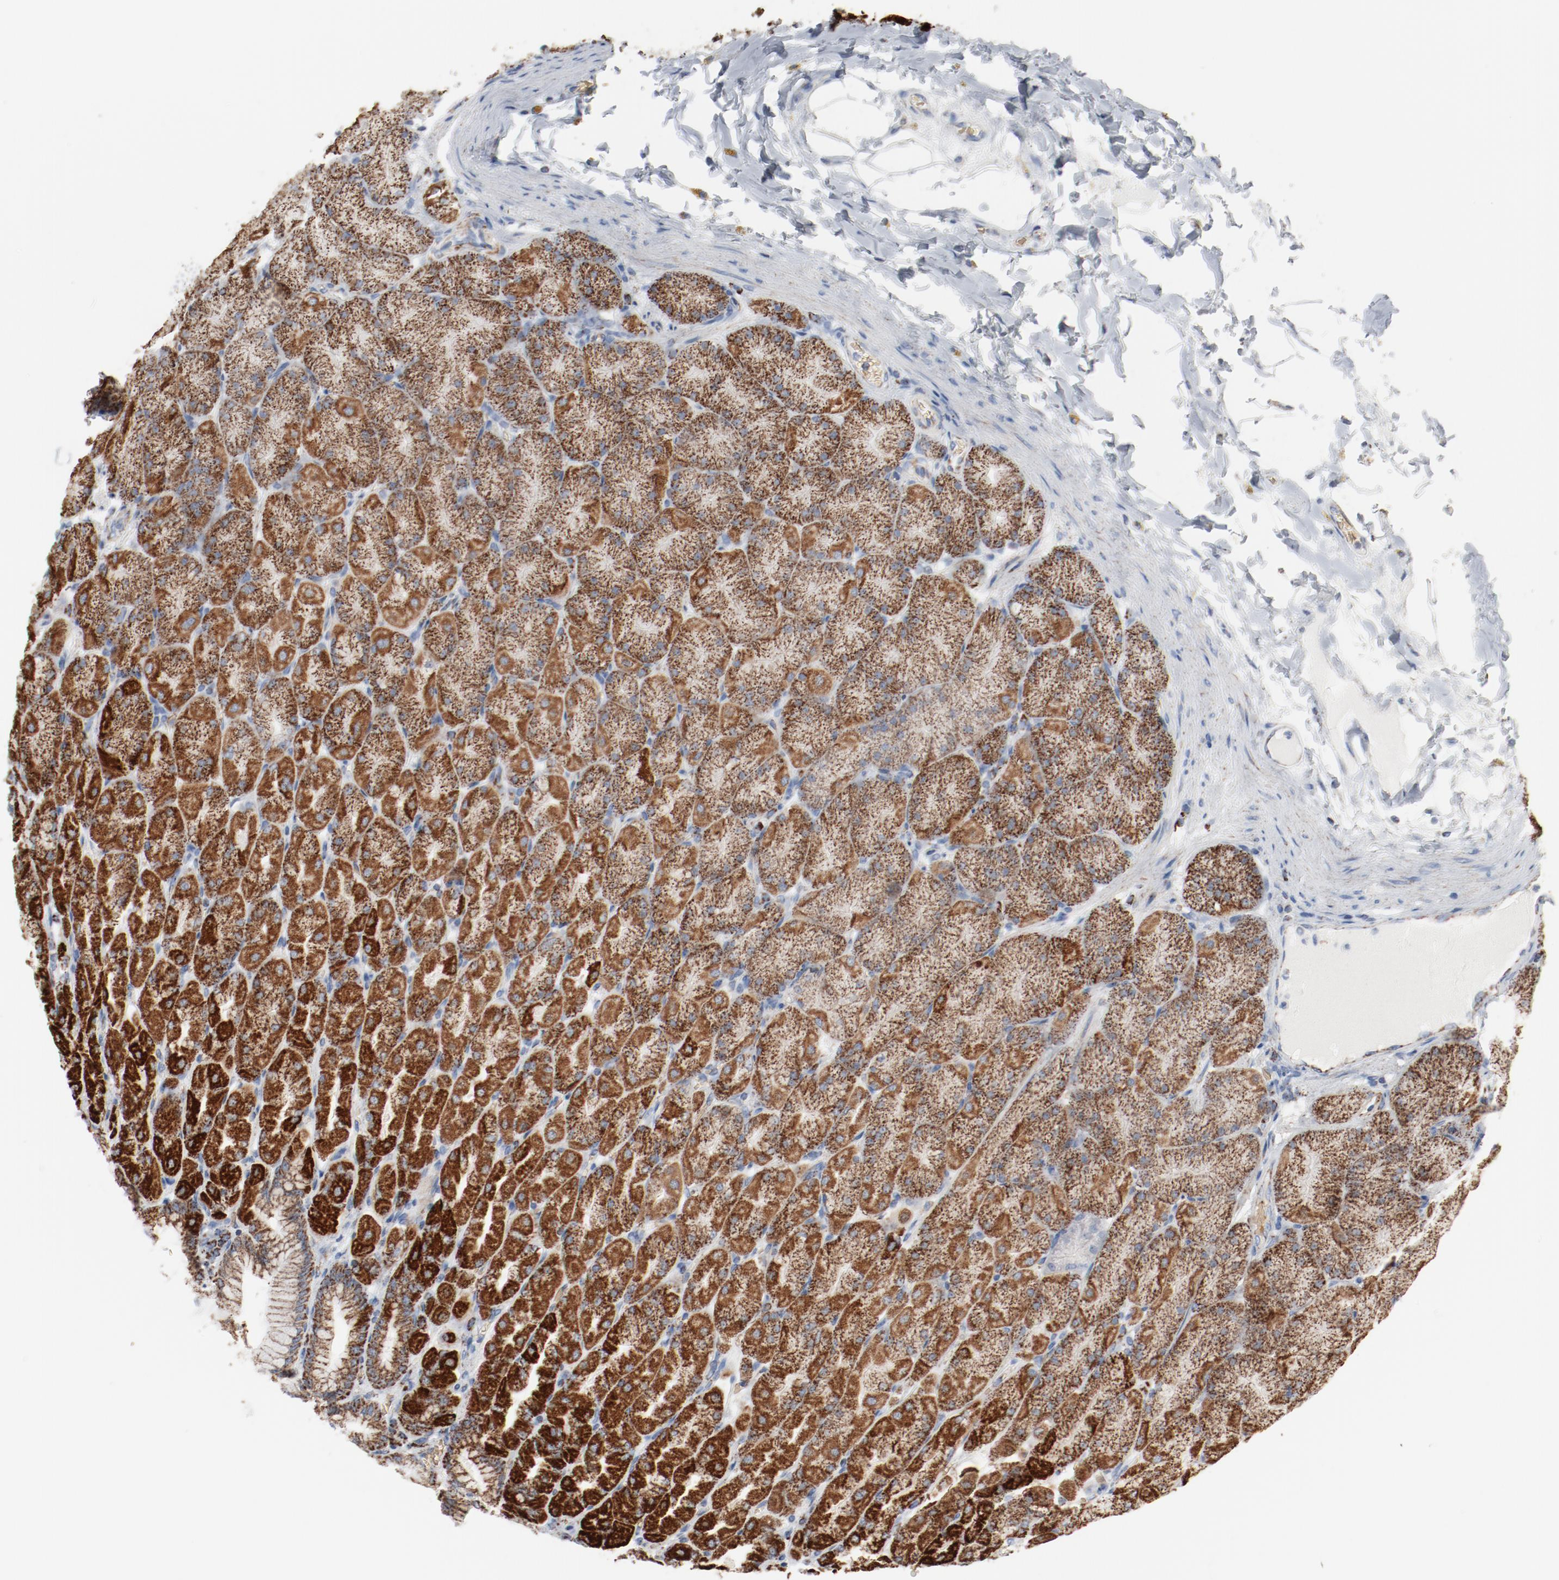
{"staining": {"intensity": "strong", "quantity": ">75%", "location": "cytoplasmic/membranous"}, "tissue": "stomach", "cell_type": "Glandular cells", "image_type": "normal", "snomed": [{"axis": "morphology", "description": "Normal tissue, NOS"}, {"axis": "topography", "description": "Stomach, upper"}], "caption": "About >75% of glandular cells in normal human stomach display strong cytoplasmic/membranous protein expression as visualized by brown immunohistochemical staining.", "gene": "NDUFB8", "patient": {"sex": "female", "age": 56}}